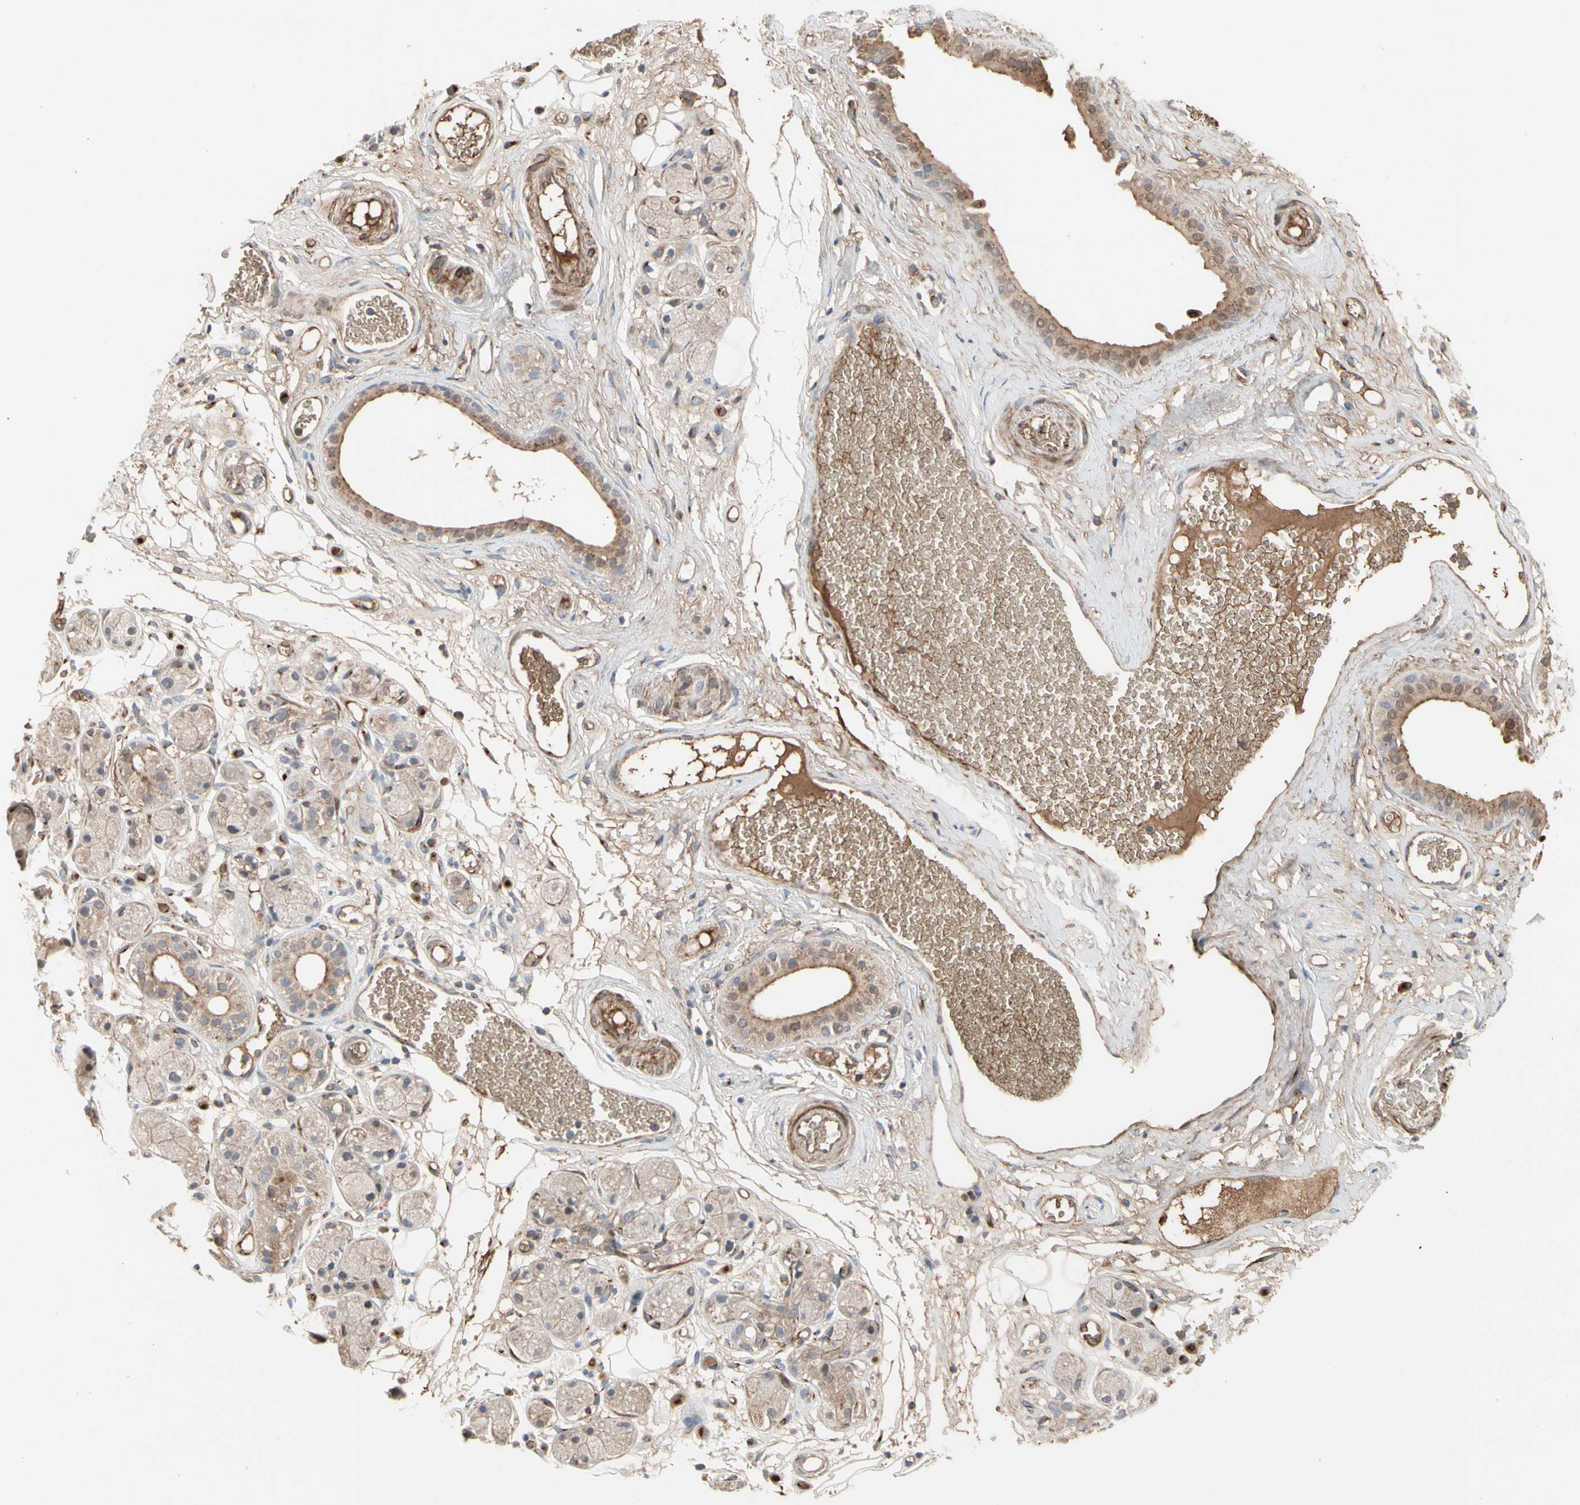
{"staining": {"intensity": "moderate", "quantity": ">75%", "location": "cytoplasmic/membranous,nuclear"}, "tissue": "adipose tissue", "cell_type": "Adipocytes", "image_type": "normal", "snomed": [{"axis": "morphology", "description": "Normal tissue, NOS"}, {"axis": "morphology", "description": "Inflammation, NOS"}, {"axis": "topography", "description": "Vascular tissue"}, {"axis": "topography", "description": "Salivary gland"}], "caption": "The image exhibits immunohistochemical staining of normal adipose tissue. There is moderate cytoplasmic/membranous,nuclear staining is appreciated in approximately >75% of adipocytes. (DAB = brown stain, brightfield microscopy at high magnification).", "gene": "GCK", "patient": {"sex": "female", "age": 75}}